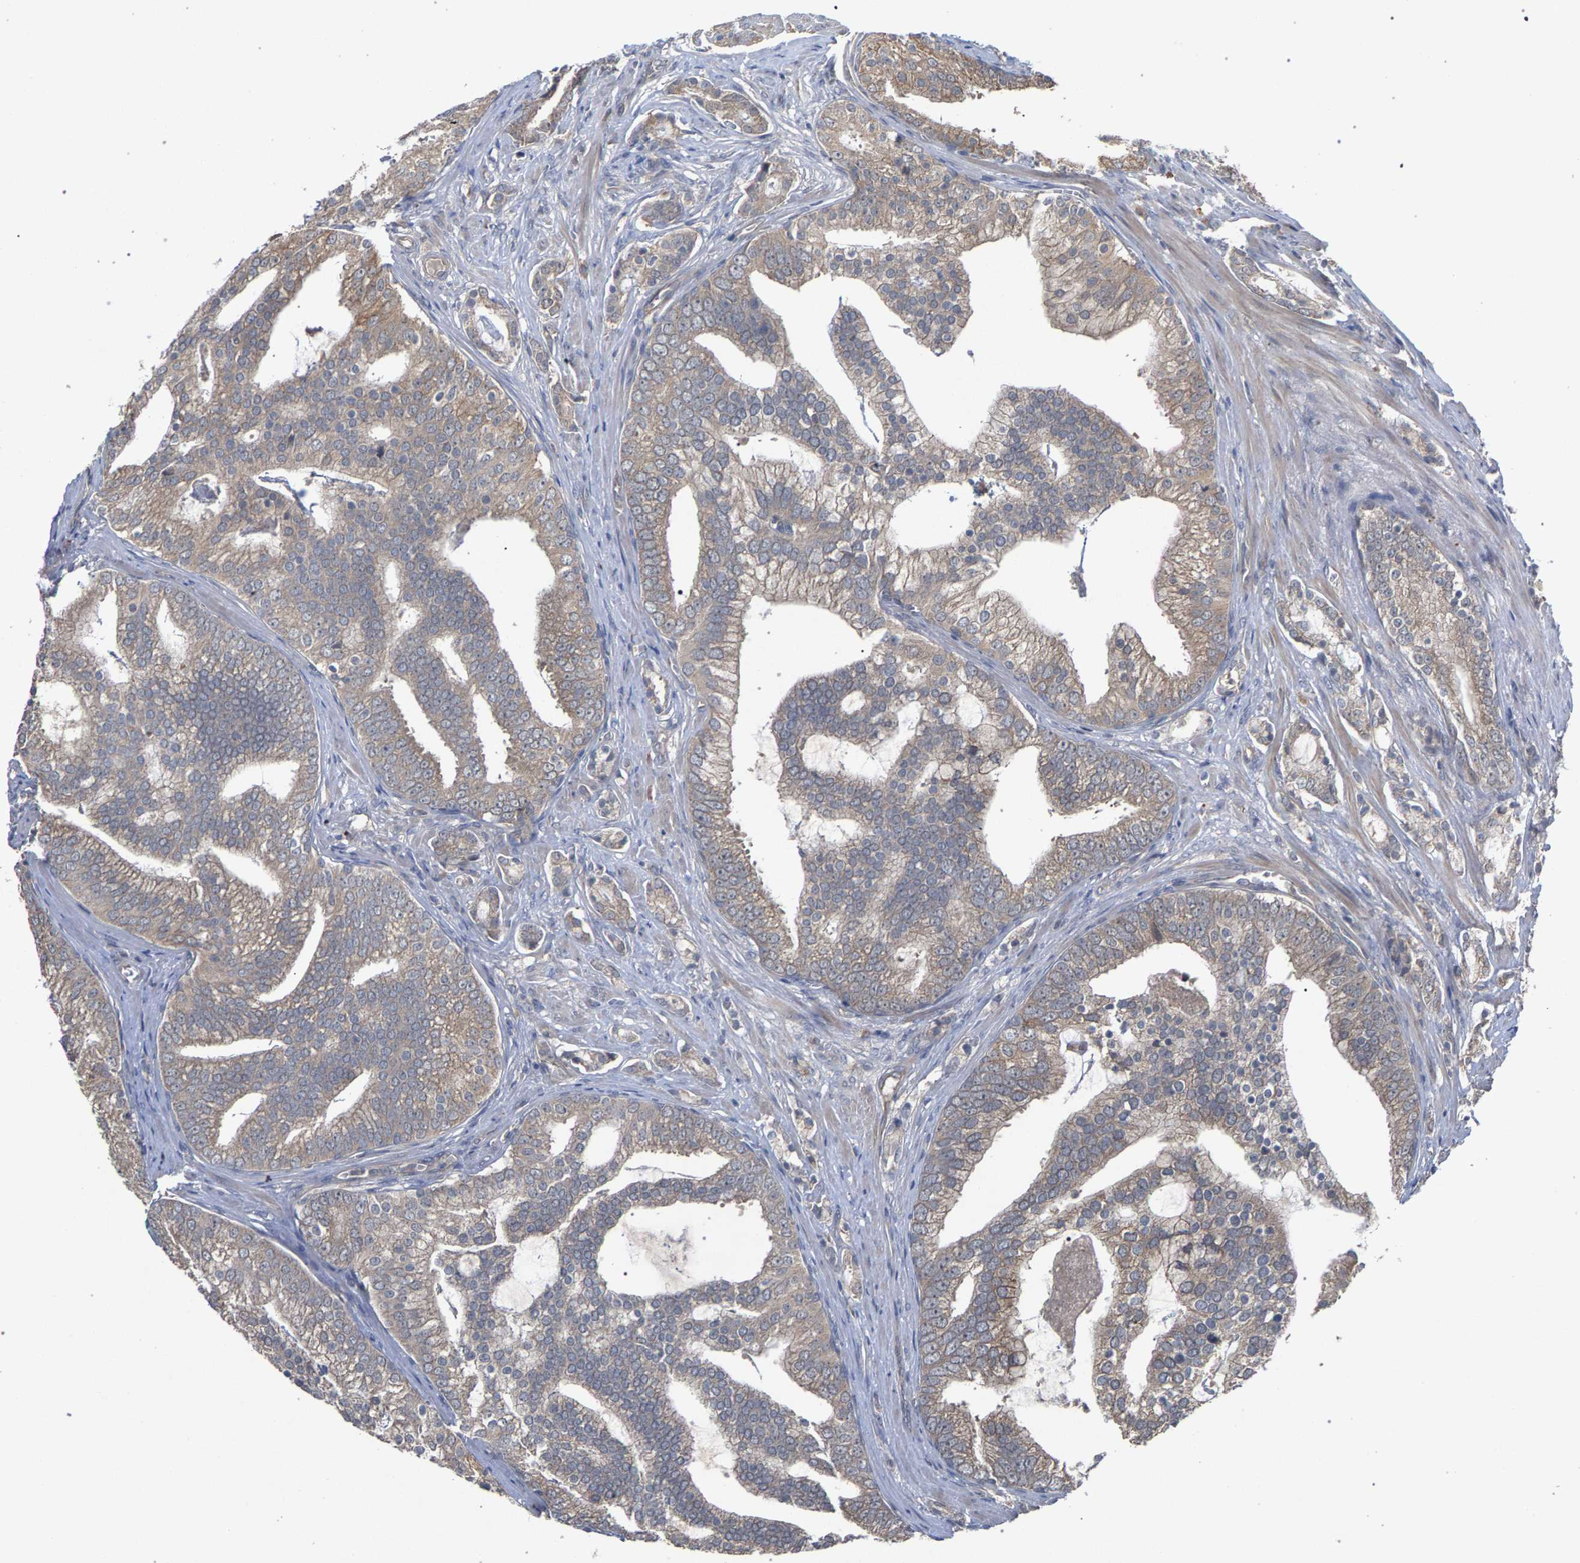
{"staining": {"intensity": "weak", "quantity": ">75%", "location": "cytoplasmic/membranous"}, "tissue": "prostate cancer", "cell_type": "Tumor cells", "image_type": "cancer", "snomed": [{"axis": "morphology", "description": "Adenocarcinoma, Low grade"}, {"axis": "topography", "description": "Prostate"}], "caption": "Prostate cancer (low-grade adenocarcinoma) stained for a protein (brown) reveals weak cytoplasmic/membranous positive staining in approximately >75% of tumor cells.", "gene": "SLC4A4", "patient": {"sex": "male", "age": 58}}